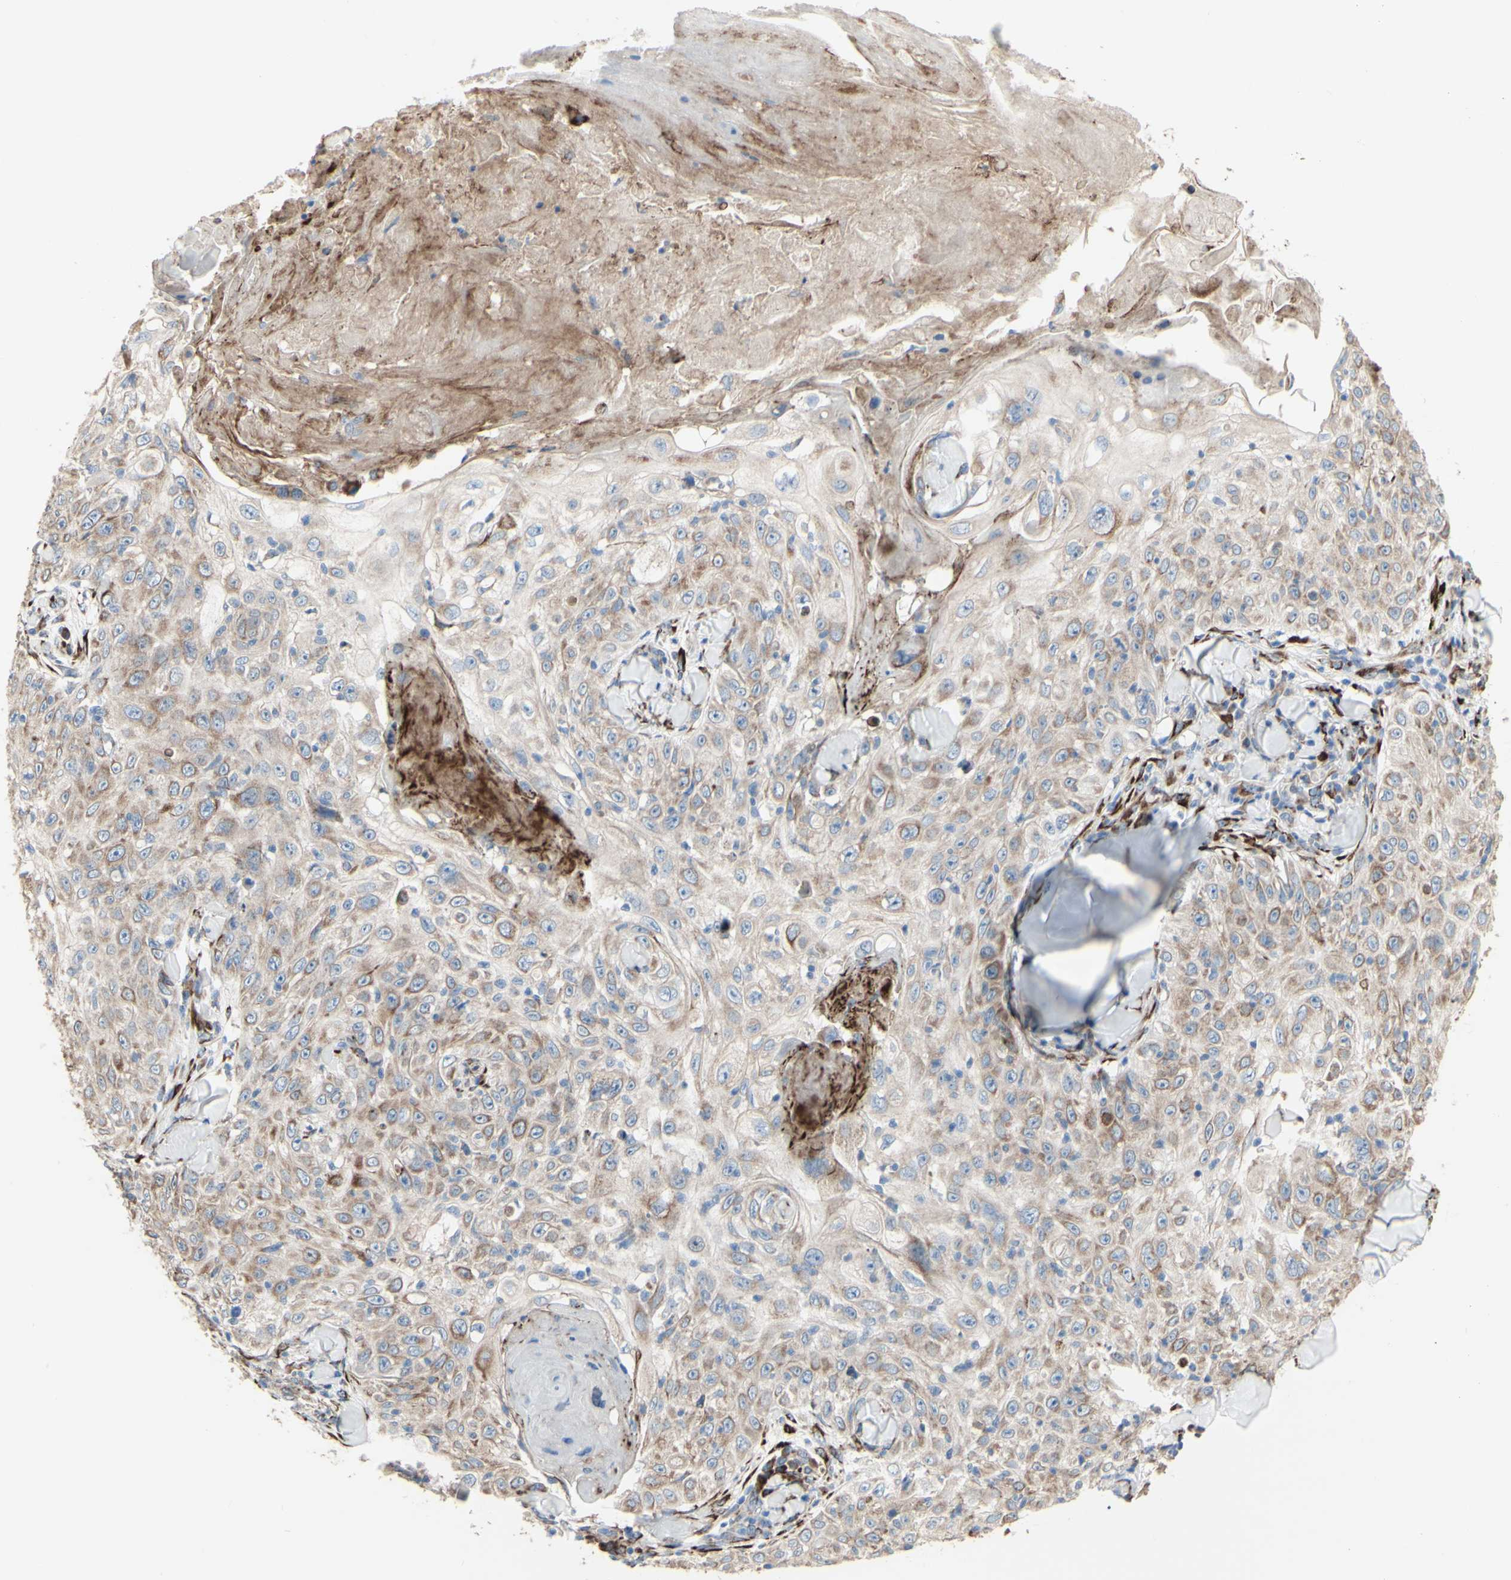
{"staining": {"intensity": "weak", "quantity": ">75%", "location": "cytoplasmic/membranous"}, "tissue": "skin cancer", "cell_type": "Tumor cells", "image_type": "cancer", "snomed": [{"axis": "morphology", "description": "Squamous cell carcinoma, NOS"}, {"axis": "topography", "description": "Skin"}], "caption": "Skin cancer stained with a brown dye demonstrates weak cytoplasmic/membranous positive expression in about >75% of tumor cells.", "gene": "AGPAT5", "patient": {"sex": "male", "age": 86}}